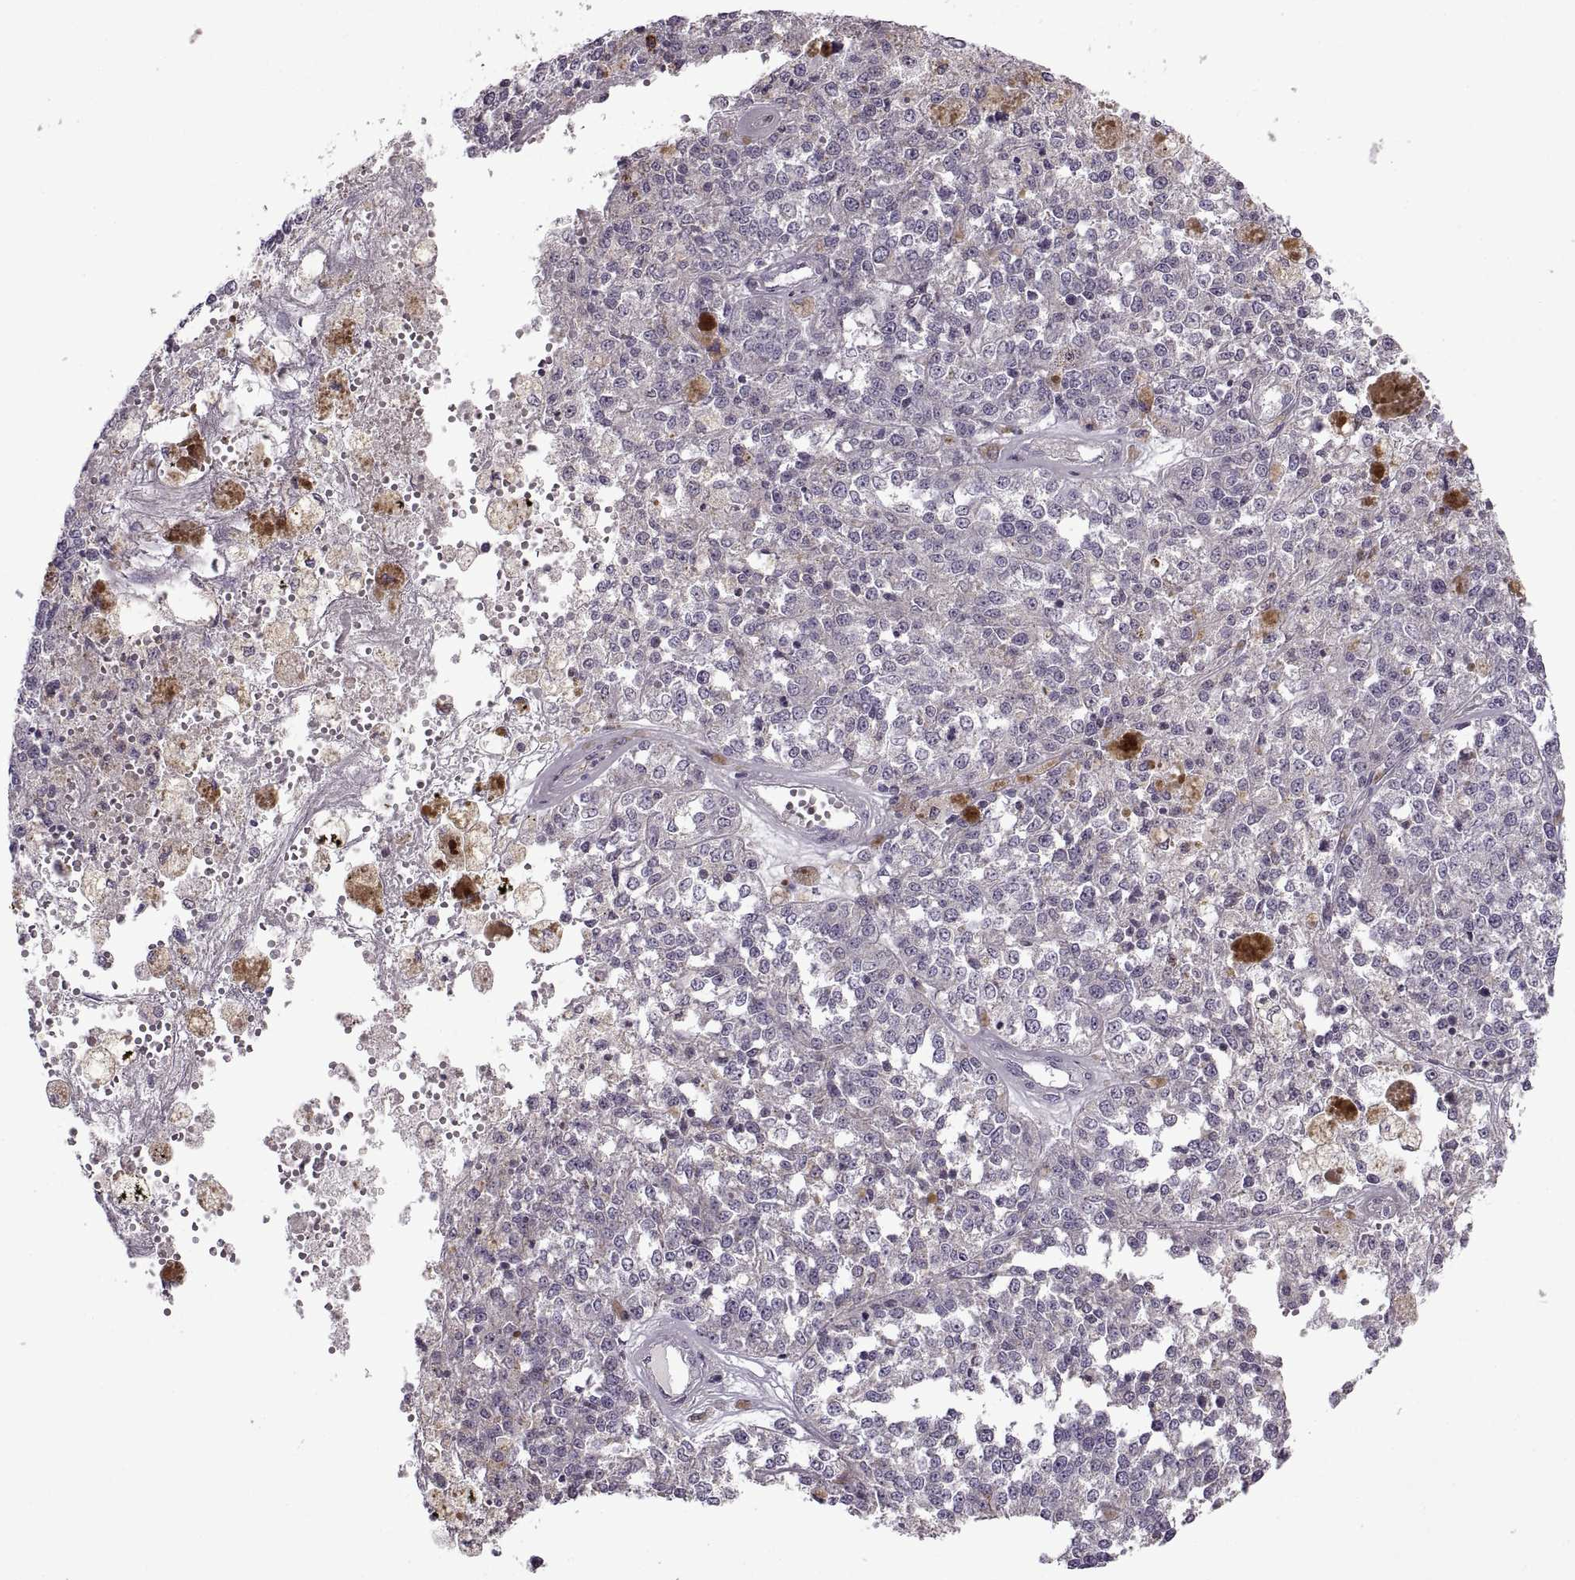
{"staining": {"intensity": "negative", "quantity": "none", "location": "none"}, "tissue": "melanoma", "cell_type": "Tumor cells", "image_type": "cancer", "snomed": [{"axis": "morphology", "description": "Malignant melanoma, Metastatic site"}, {"axis": "topography", "description": "Lymph node"}], "caption": "DAB immunohistochemical staining of melanoma exhibits no significant staining in tumor cells. (Brightfield microscopy of DAB immunohistochemistry (IHC) at high magnification).", "gene": "PIERCE1", "patient": {"sex": "female", "age": 64}}